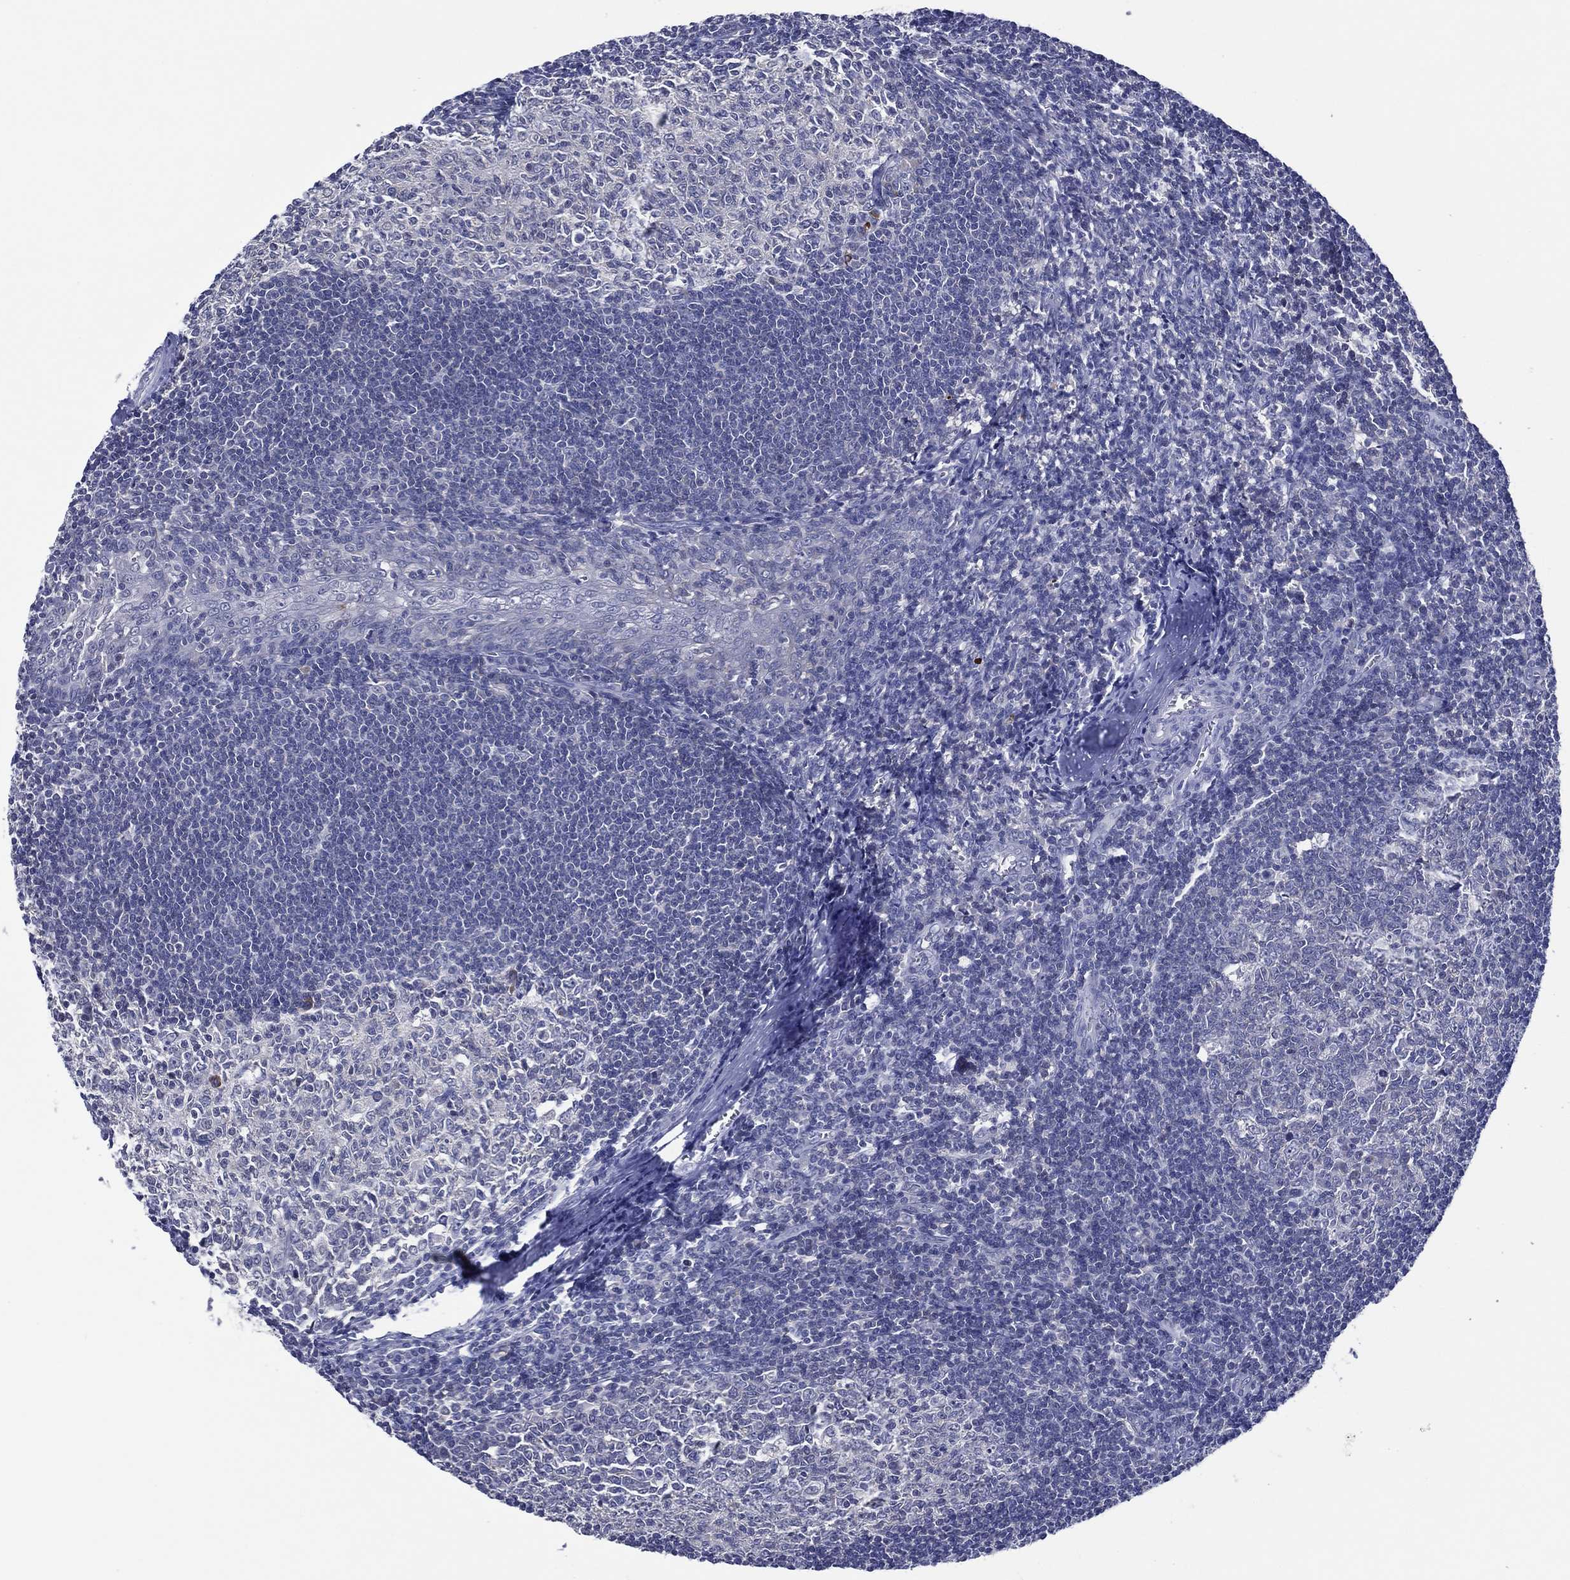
{"staining": {"intensity": "negative", "quantity": "none", "location": "none"}, "tissue": "tonsil", "cell_type": "Germinal center cells", "image_type": "normal", "snomed": [{"axis": "morphology", "description": "Normal tissue, NOS"}, {"axis": "topography", "description": "Tonsil"}], "caption": "Micrograph shows no significant protein positivity in germinal center cells of benign tonsil. (DAB IHC visualized using brightfield microscopy, high magnification).", "gene": "TRIM31", "patient": {"sex": "male", "age": 33}}